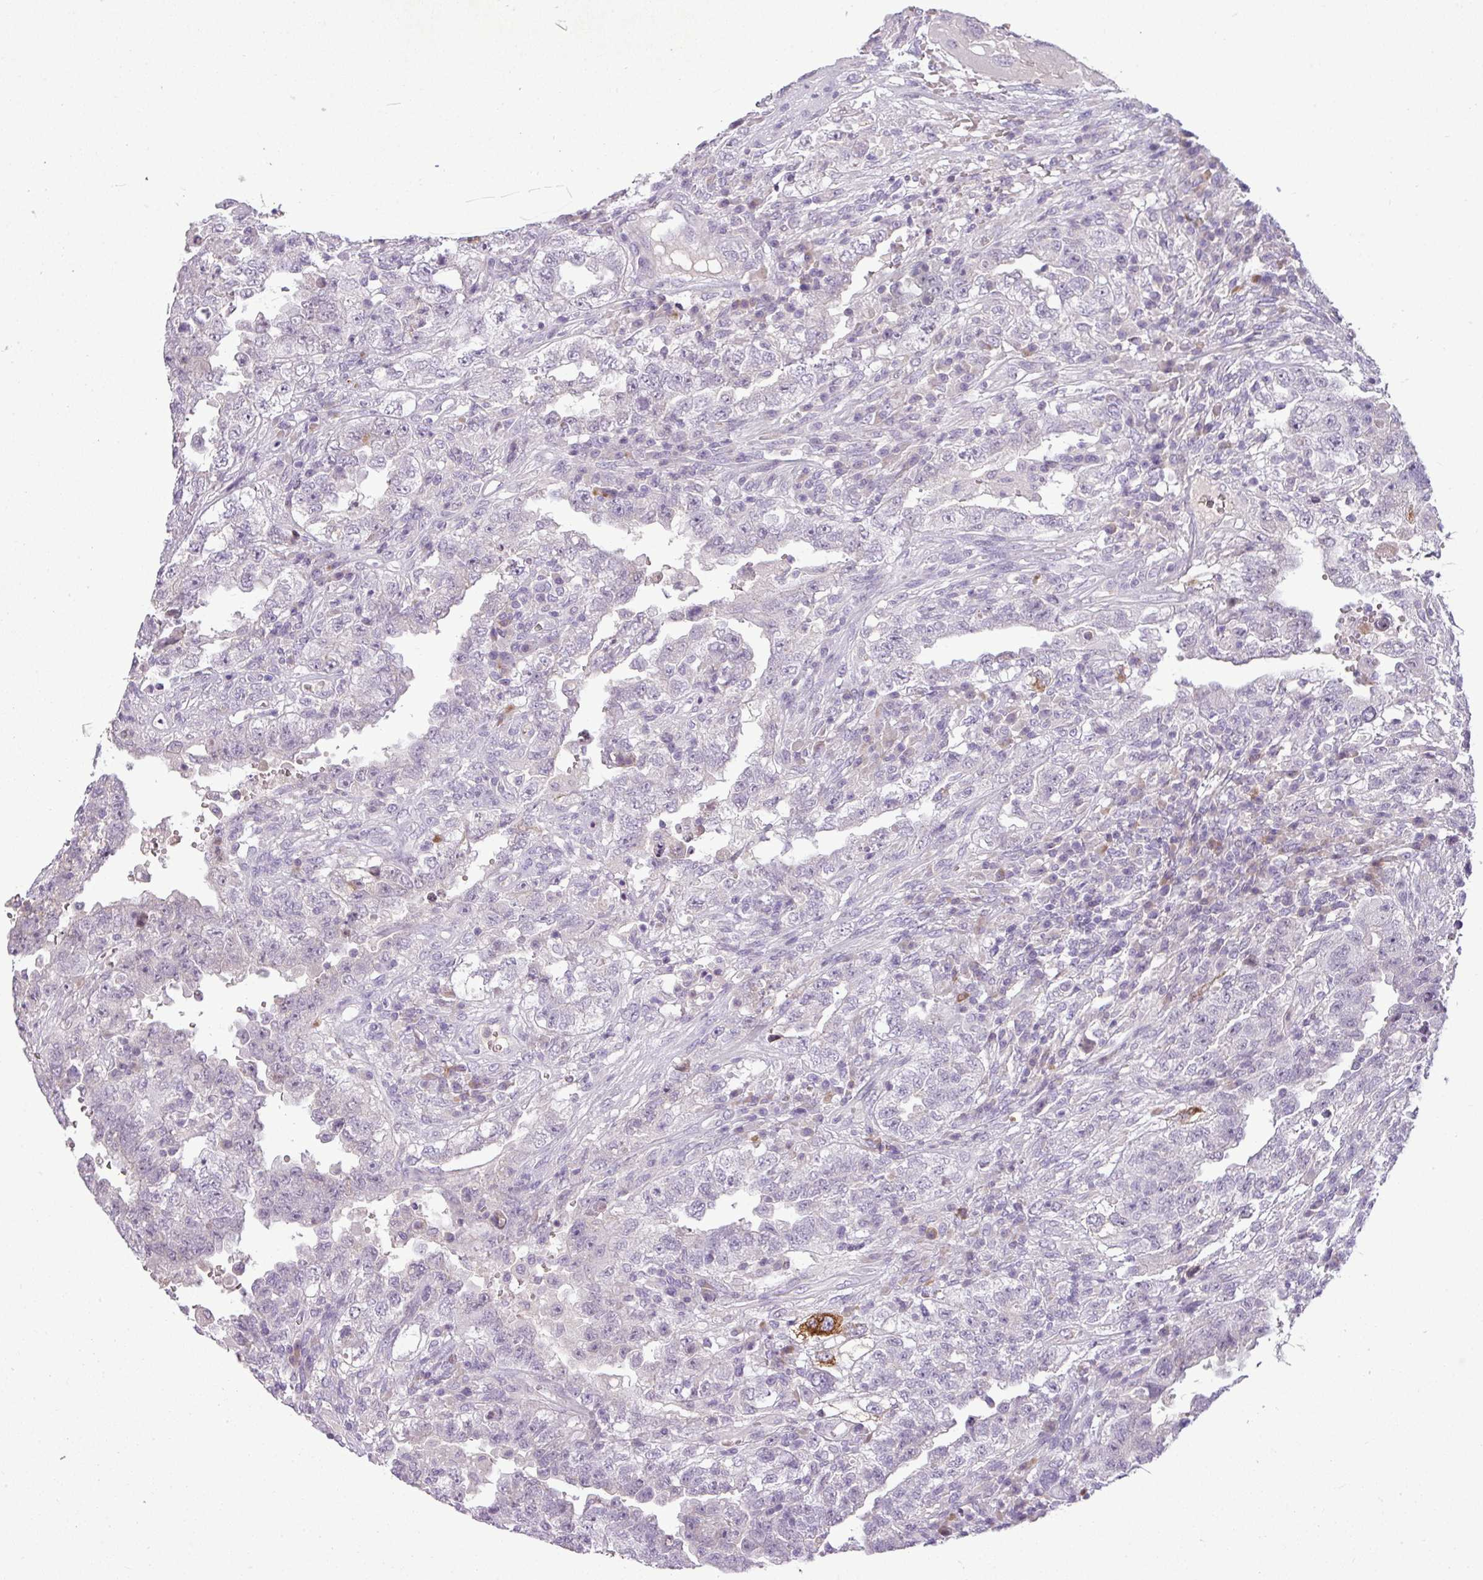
{"staining": {"intensity": "negative", "quantity": "none", "location": "none"}, "tissue": "testis cancer", "cell_type": "Tumor cells", "image_type": "cancer", "snomed": [{"axis": "morphology", "description": "Carcinoma, Embryonal, NOS"}, {"axis": "topography", "description": "Testis"}], "caption": "Immunohistochemistry photomicrograph of testis embryonal carcinoma stained for a protein (brown), which reveals no positivity in tumor cells.", "gene": "C4B", "patient": {"sex": "male", "age": 26}}